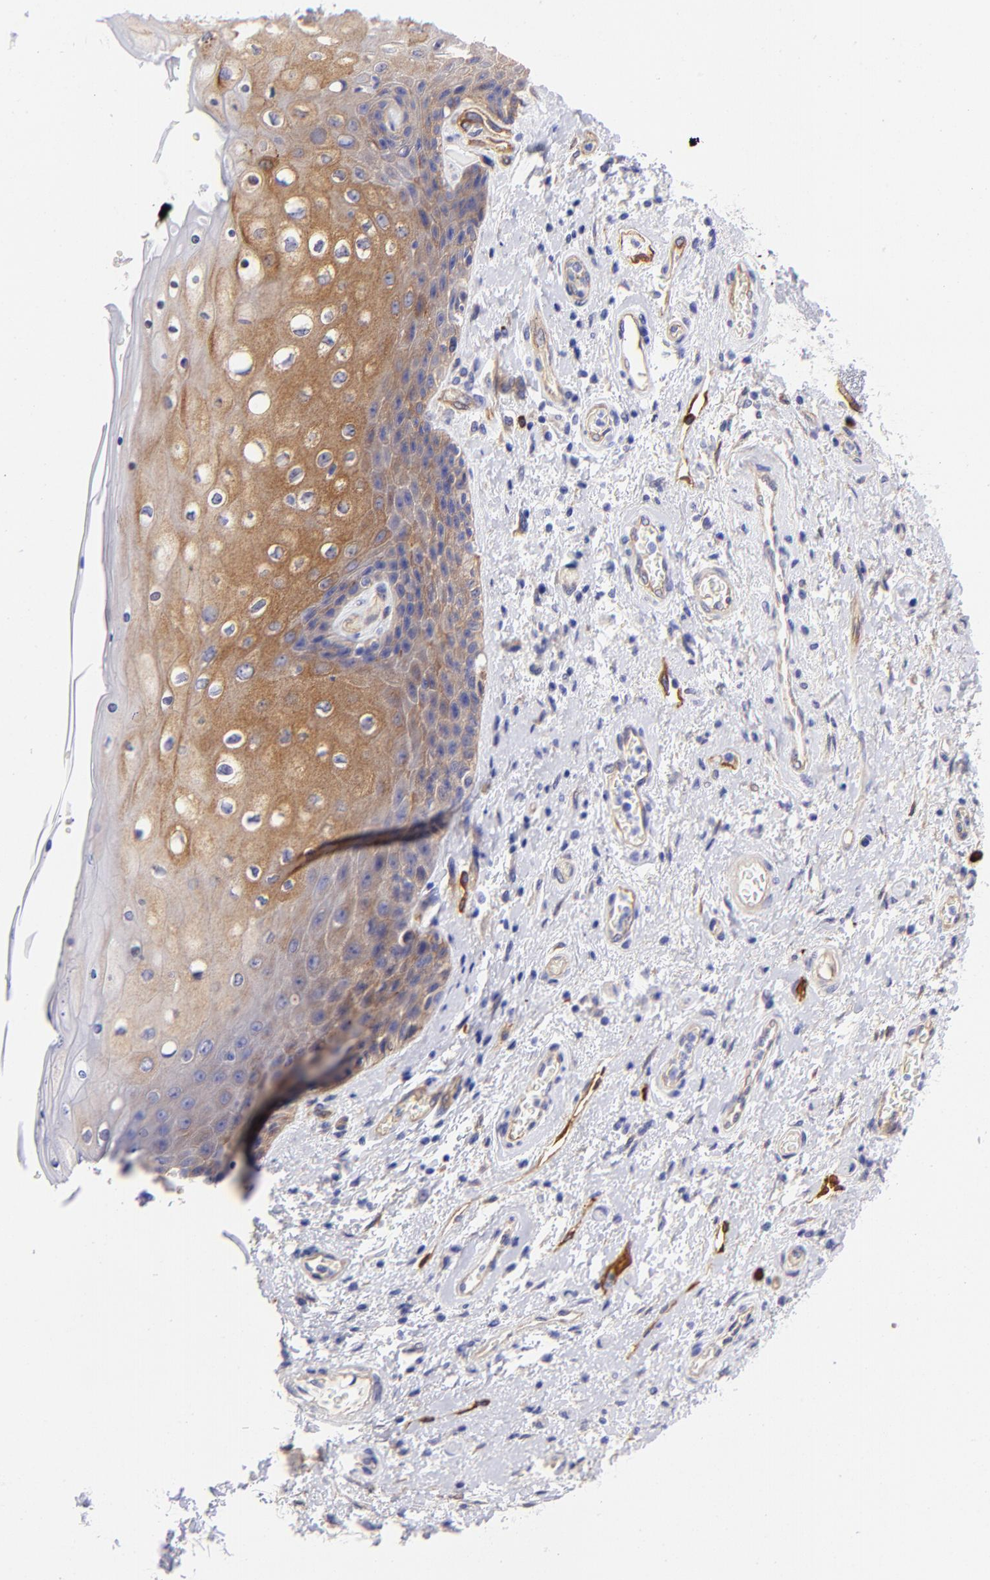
{"staining": {"intensity": "moderate", "quantity": "25%-75%", "location": "cytoplasmic/membranous"}, "tissue": "skin", "cell_type": "Epidermal cells", "image_type": "normal", "snomed": [{"axis": "morphology", "description": "Normal tissue, NOS"}, {"axis": "topography", "description": "Anal"}], "caption": "This is a micrograph of immunohistochemistry (IHC) staining of normal skin, which shows moderate staining in the cytoplasmic/membranous of epidermal cells.", "gene": "PPFIBP1", "patient": {"sex": "female", "age": 46}}